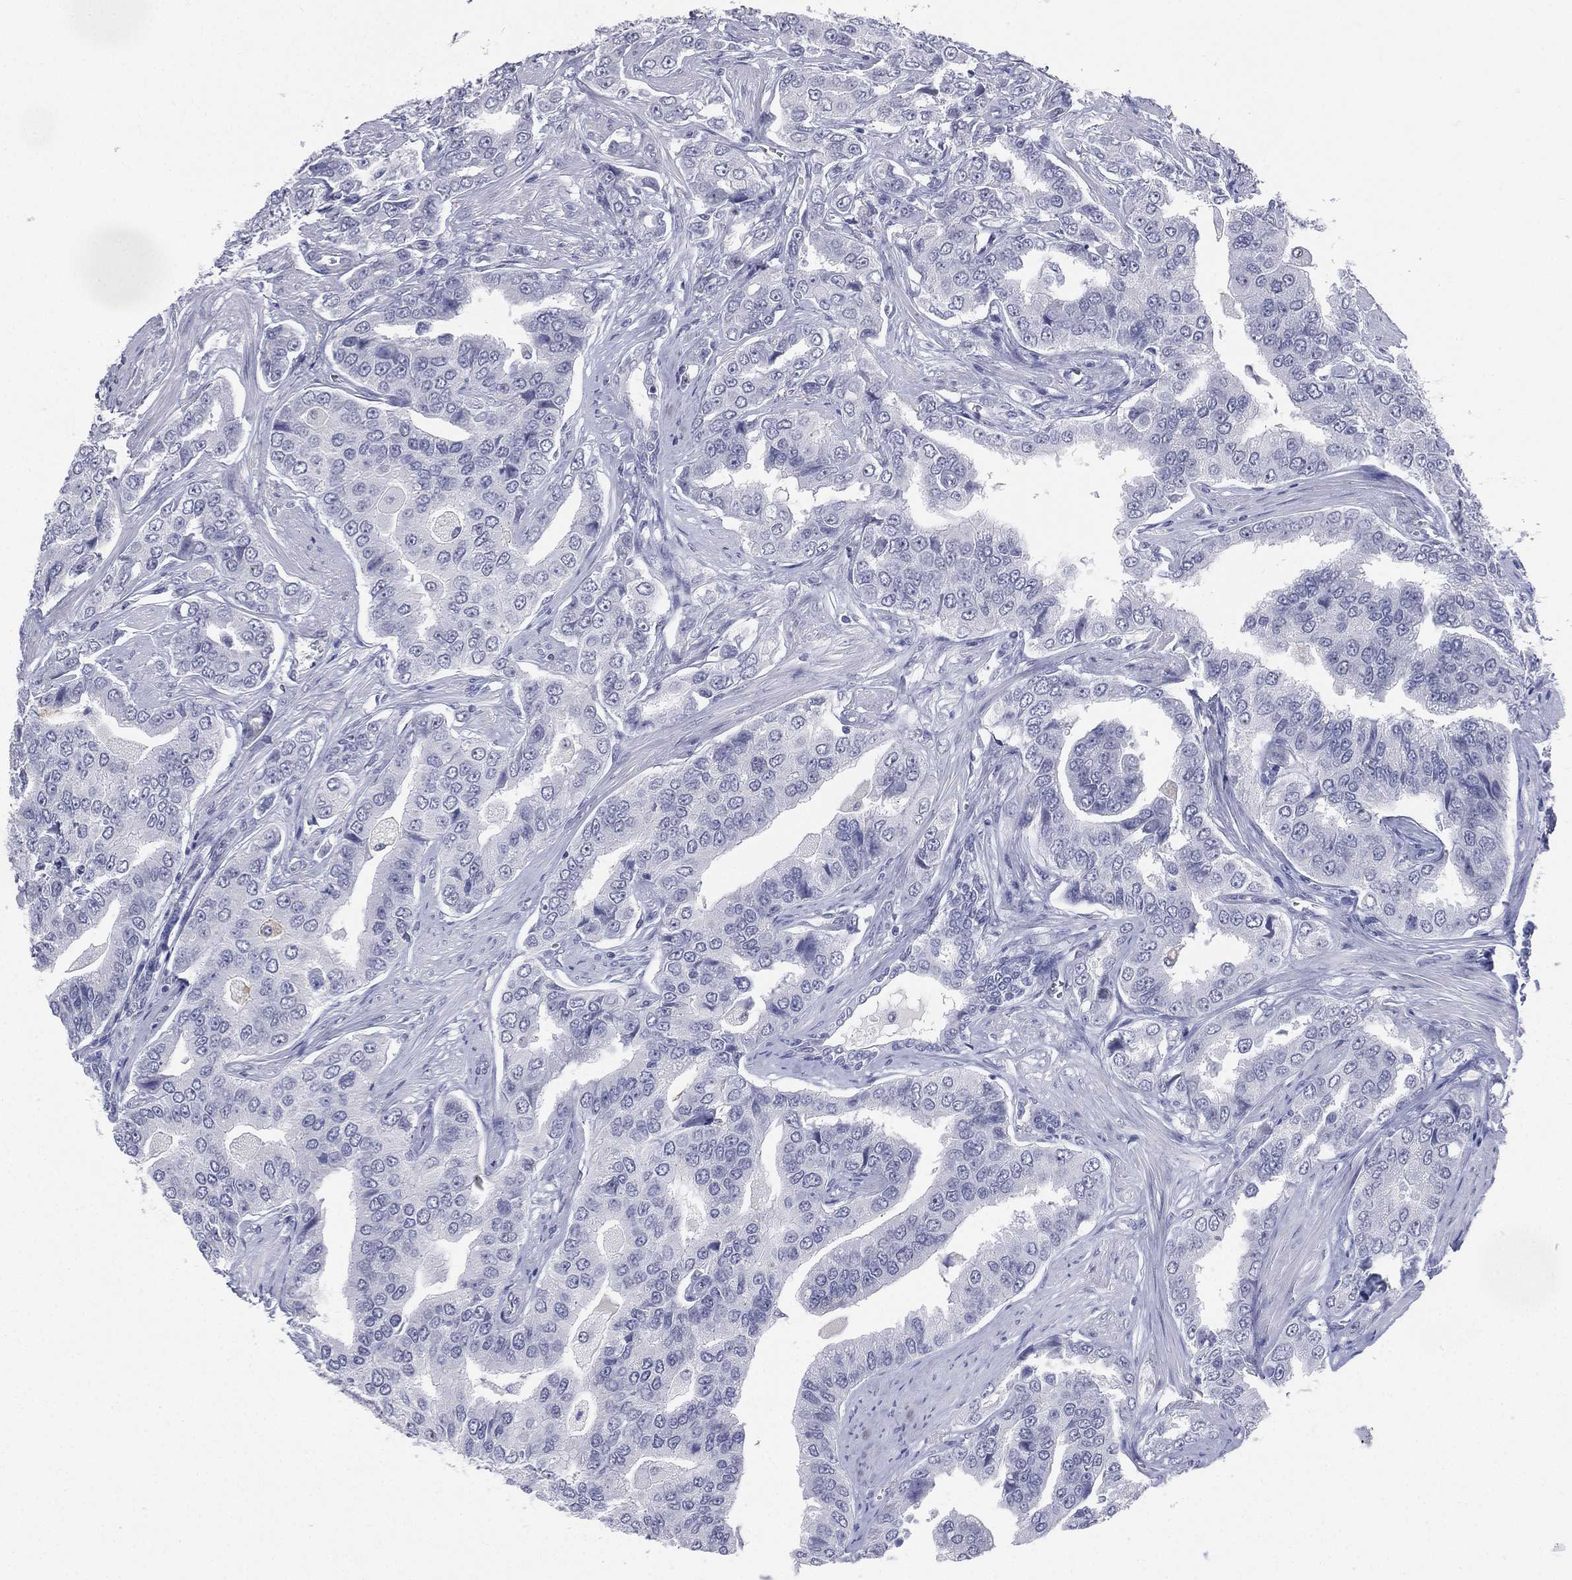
{"staining": {"intensity": "negative", "quantity": "none", "location": "none"}, "tissue": "prostate cancer", "cell_type": "Tumor cells", "image_type": "cancer", "snomed": [{"axis": "morphology", "description": "Adenocarcinoma, NOS"}, {"axis": "topography", "description": "Prostate and seminal vesicle, NOS"}, {"axis": "topography", "description": "Prostate"}], "caption": "An IHC histopathology image of prostate cancer (adenocarcinoma) is shown. There is no staining in tumor cells of prostate cancer (adenocarcinoma).", "gene": "CD22", "patient": {"sex": "male", "age": 69}}